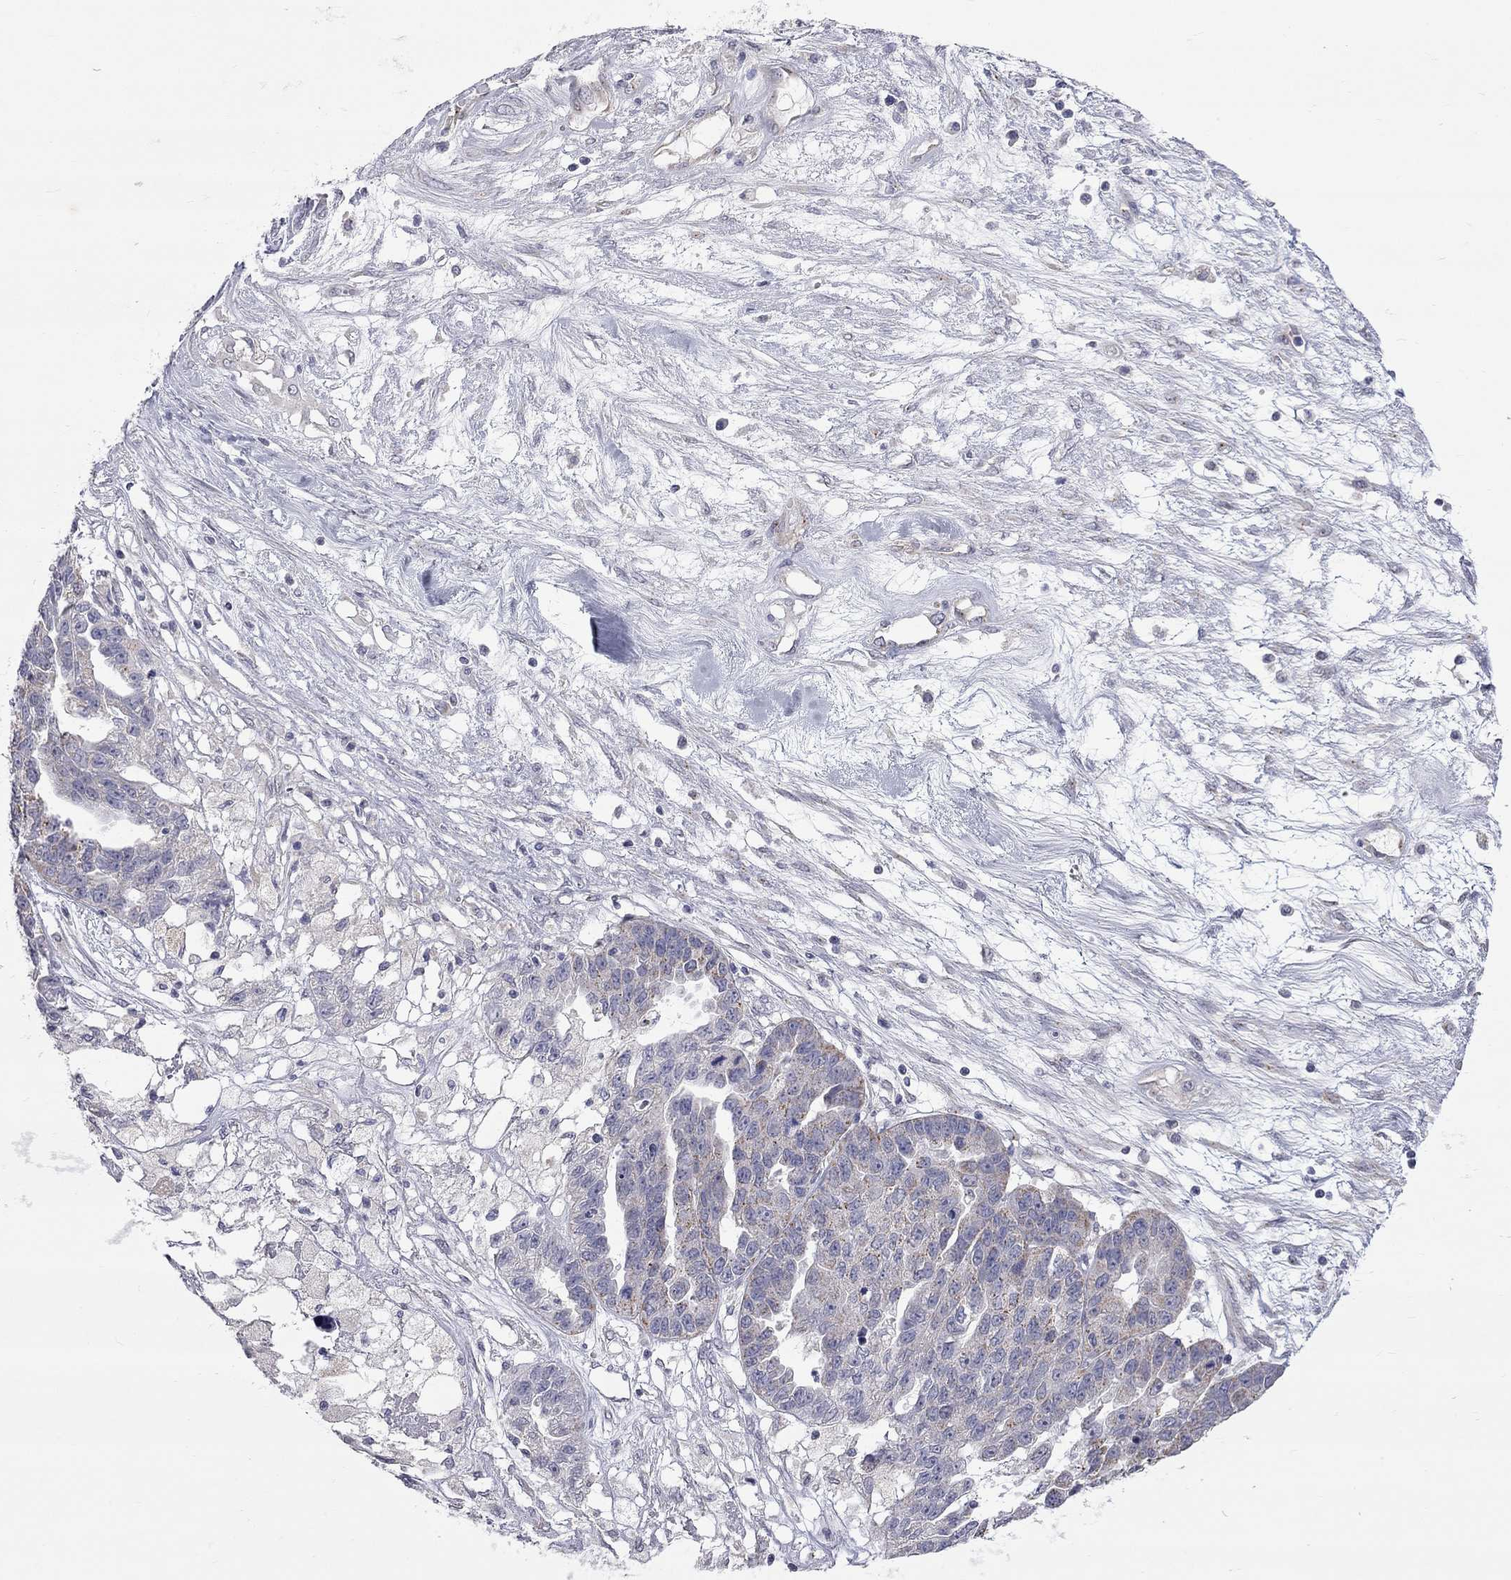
{"staining": {"intensity": "weak", "quantity": "<25%", "location": "cytoplasmic/membranous"}, "tissue": "ovarian cancer", "cell_type": "Tumor cells", "image_type": "cancer", "snomed": [{"axis": "morphology", "description": "Cystadenocarcinoma, serous, NOS"}, {"axis": "topography", "description": "Ovary"}], "caption": "Tumor cells are negative for brown protein staining in ovarian cancer.", "gene": "OPRK1", "patient": {"sex": "female", "age": 87}}